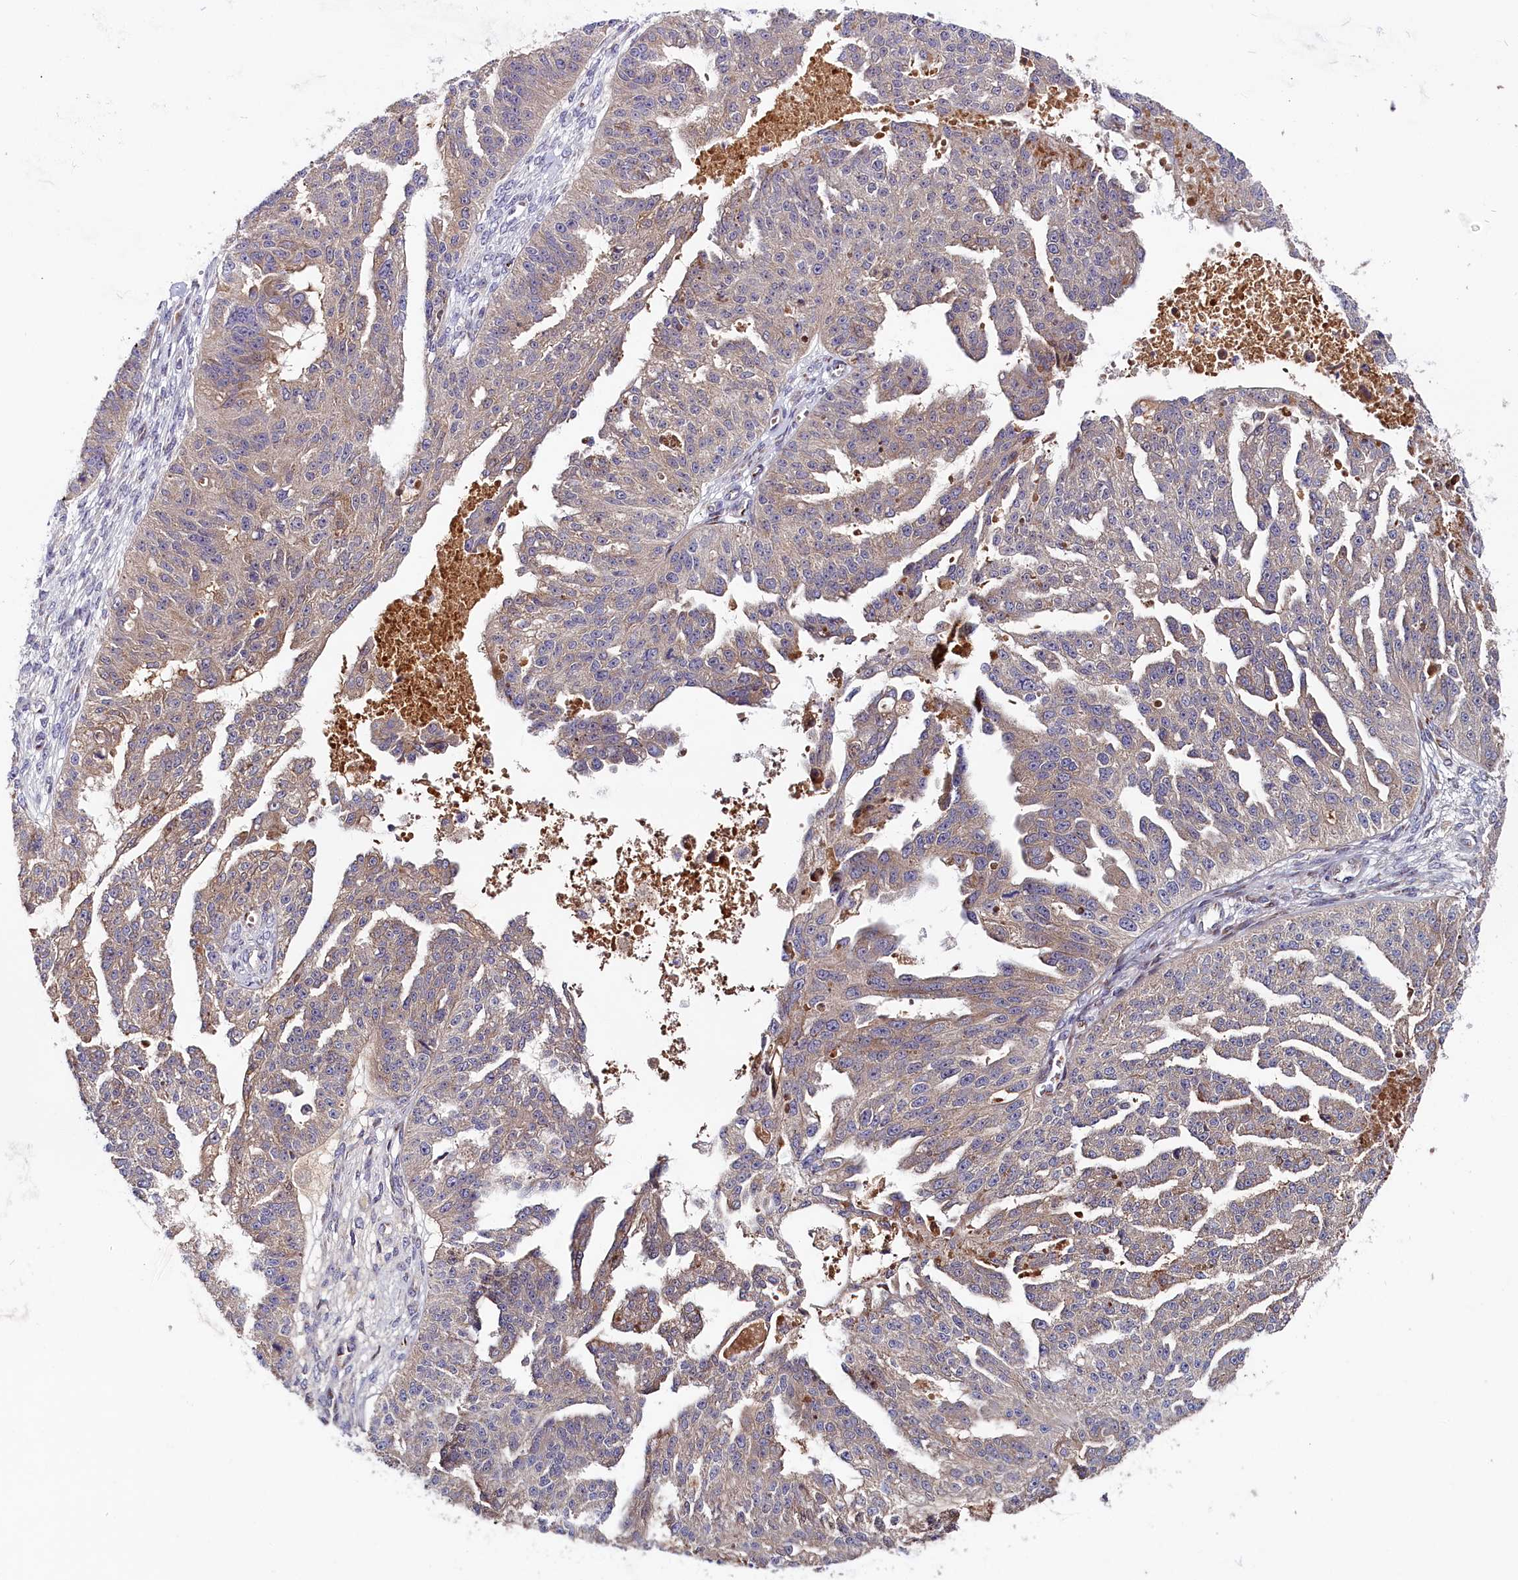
{"staining": {"intensity": "negative", "quantity": "none", "location": "none"}, "tissue": "ovarian cancer", "cell_type": "Tumor cells", "image_type": "cancer", "snomed": [{"axis": "morphology", "description": "Cystadenocarcinoma, serous, NOS"}, {"axis": "topography", "description": "Ovary"}], "caption": "An IHC histopathology image of ovarian cancer is shown. There is no staining in tumor cells of ovarian cancer. (Brightfield microscopy of DAB IHC at high magnification).", "gene": "CHST12", "patient": {"sex": "female", "age": 58}}